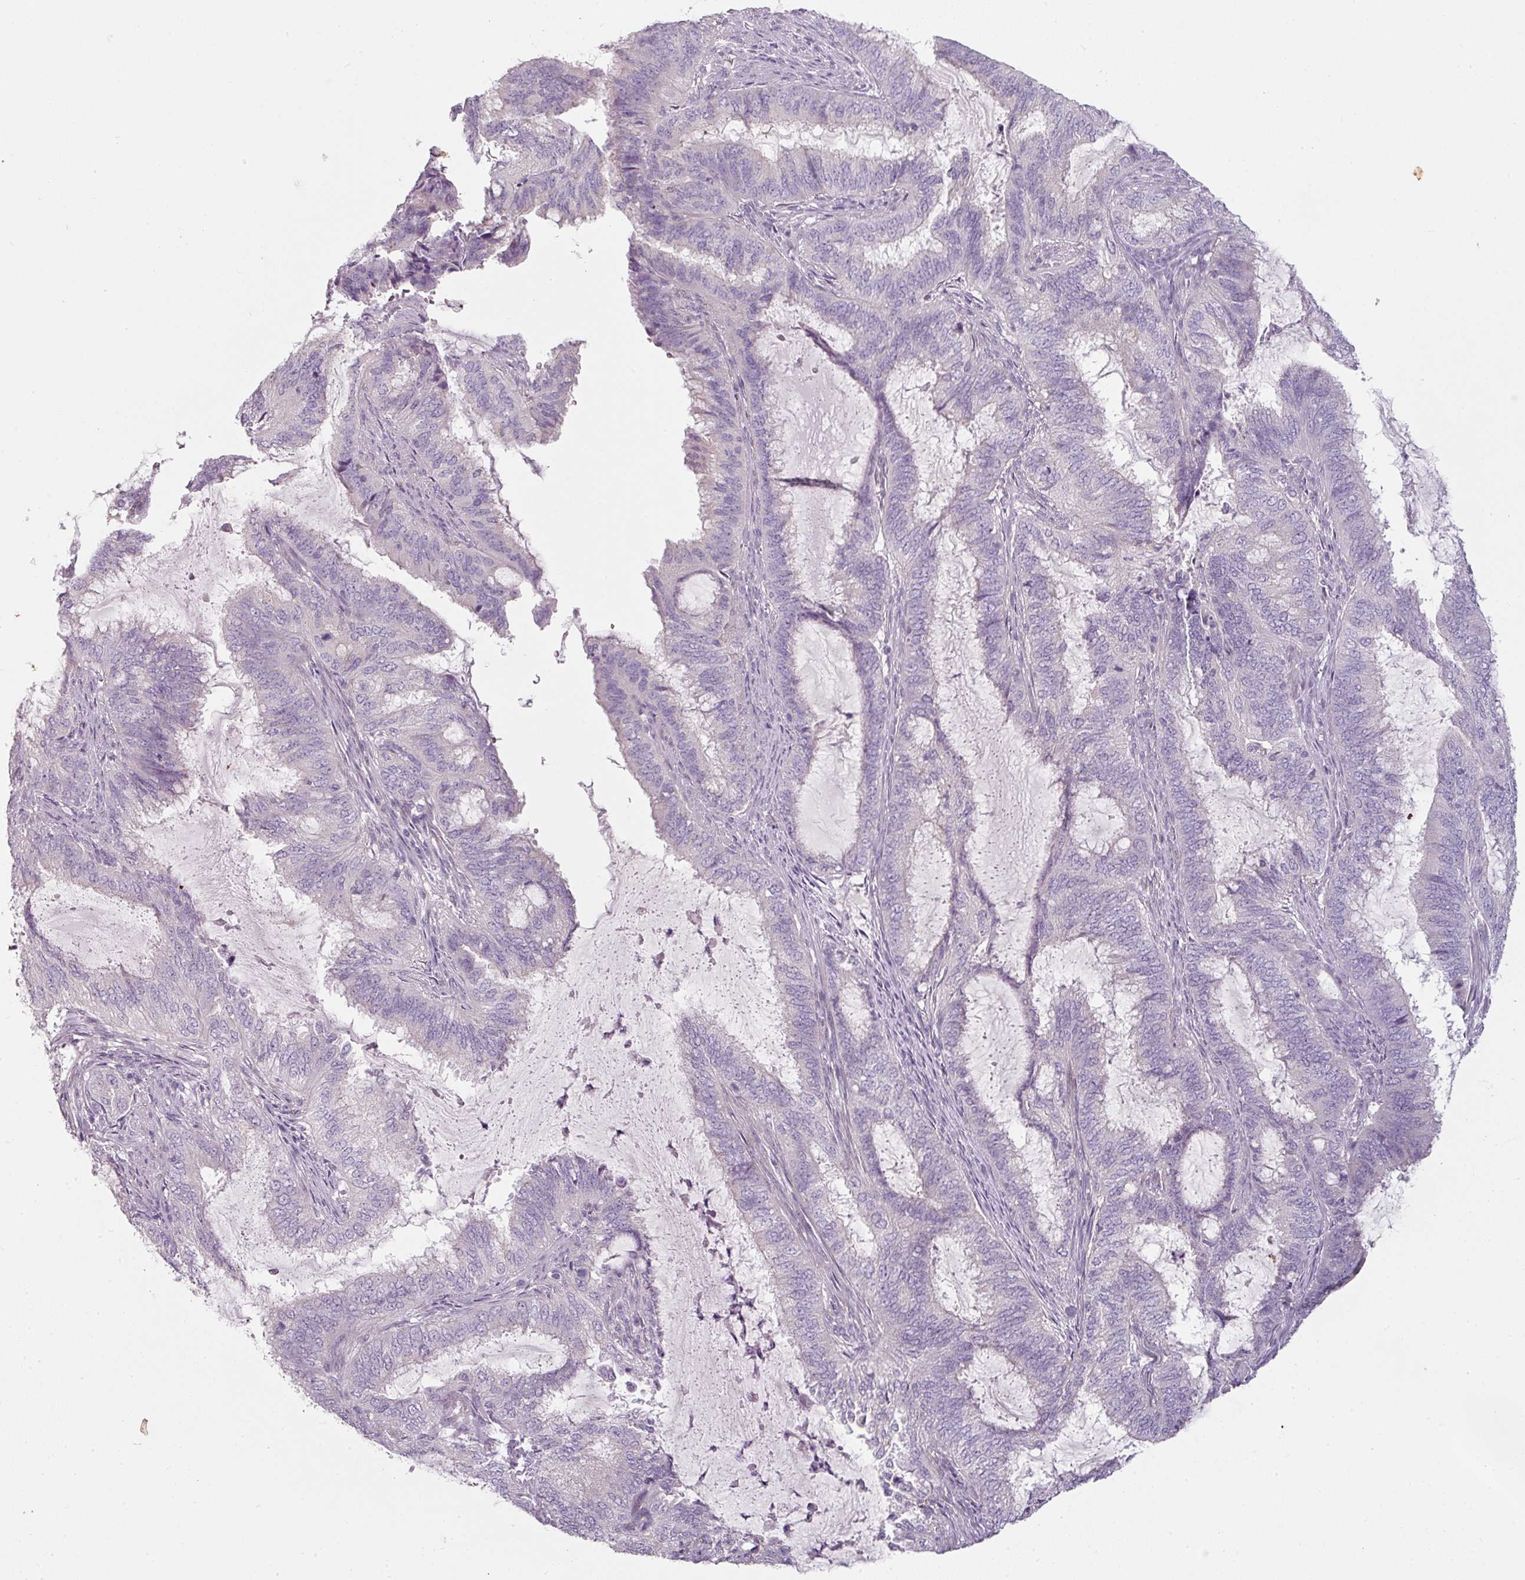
{"staining": {"intensity": "negative", "quantity": "none", "location": "none"}, "tissue": "endometrial cancer", "cell_type": "Tumor cells", "image_type": "cancer", "snomed": [{"axis": "morphology", "description": "Adenocarcinoma, NOS"}, {"axis": "topography", "description": "Endometrium"}], "caption": "Immunohistochemical staining of endometrial adenocarcinoma exhibits no significant positivity in tumor cells.", "gene": "FHAD1", "patient": {"sex": "female", "age": 51}}